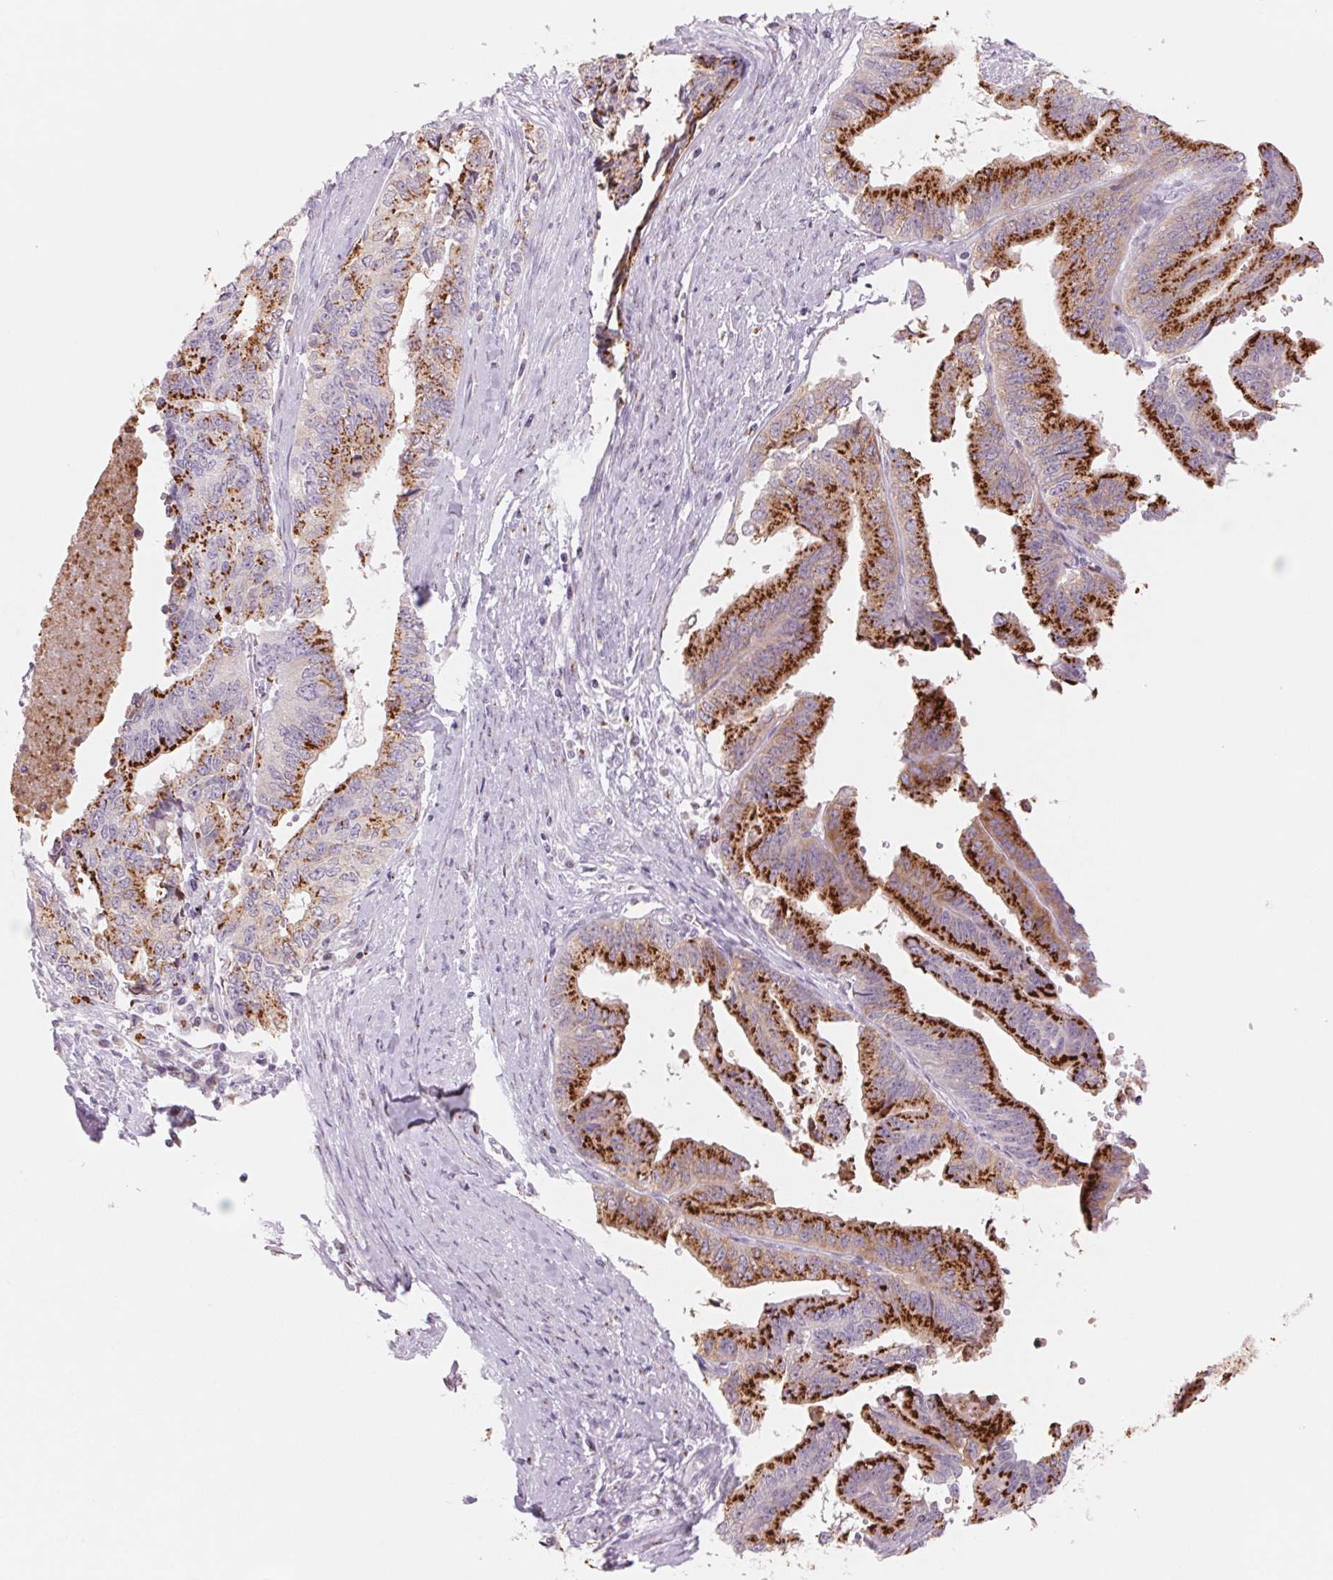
{"staining": {"intensity": "strong", "quantity": ">75%", "location": "cytoplasmic/membranous"}, "tissue": "endometrial cancer", "cell_type": "Tumor cells", "image_type": "cancer", "snomed": [{"axis": "morphology", "description": "Adenocarcinoma, NOS"}, {"axis": "topography", "description": "Endometrium"}], "caption": "Adenocarcinoma (endometrial) stained for a protein (brown) reveals strong cytoplasmic/membranous positive staining in about >75% of tumor cells.", "gene": "GALNT7", "patient": {"sex": "female", "age": 65}}